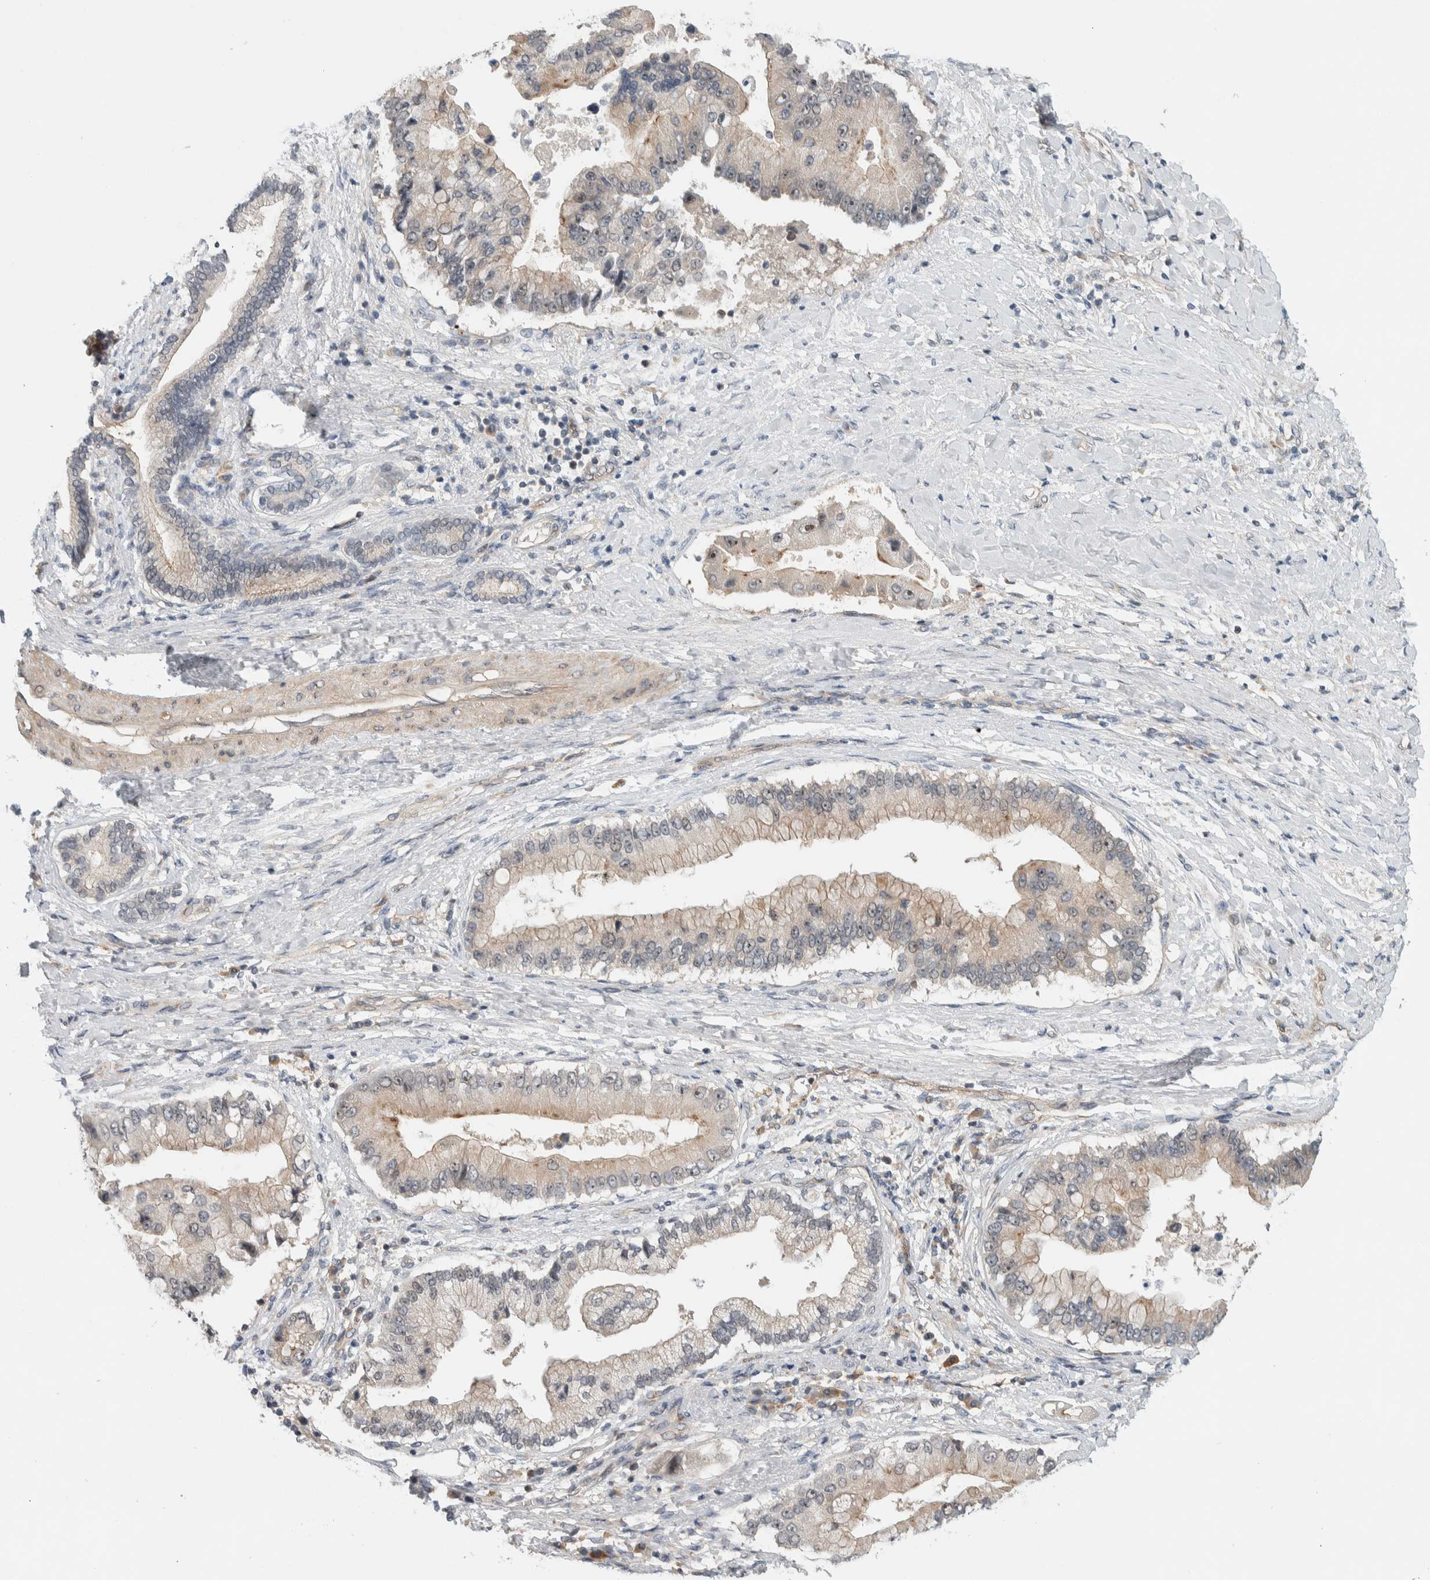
{"staining": {"intensity": "weak", "quantity": "25%-75%", "location": "cytoplasmic/membranous"}, "tissue": "liver cancer", "cell_type": "Tumor cells", "image_type": "cancer", "snomed": [{"axis": "morphology", "description": "Cholangiocarcinoma"}, {"axis": "topography", "description": "Liver"}], "caption": "Liver cholangiocarcinoma tissue exhibits weak cytoplasmic/membranous expression in approximately 25%-75% of tumor cells", "gene": "MPRIP", "patient": {"sex": "male", "age": 50}}